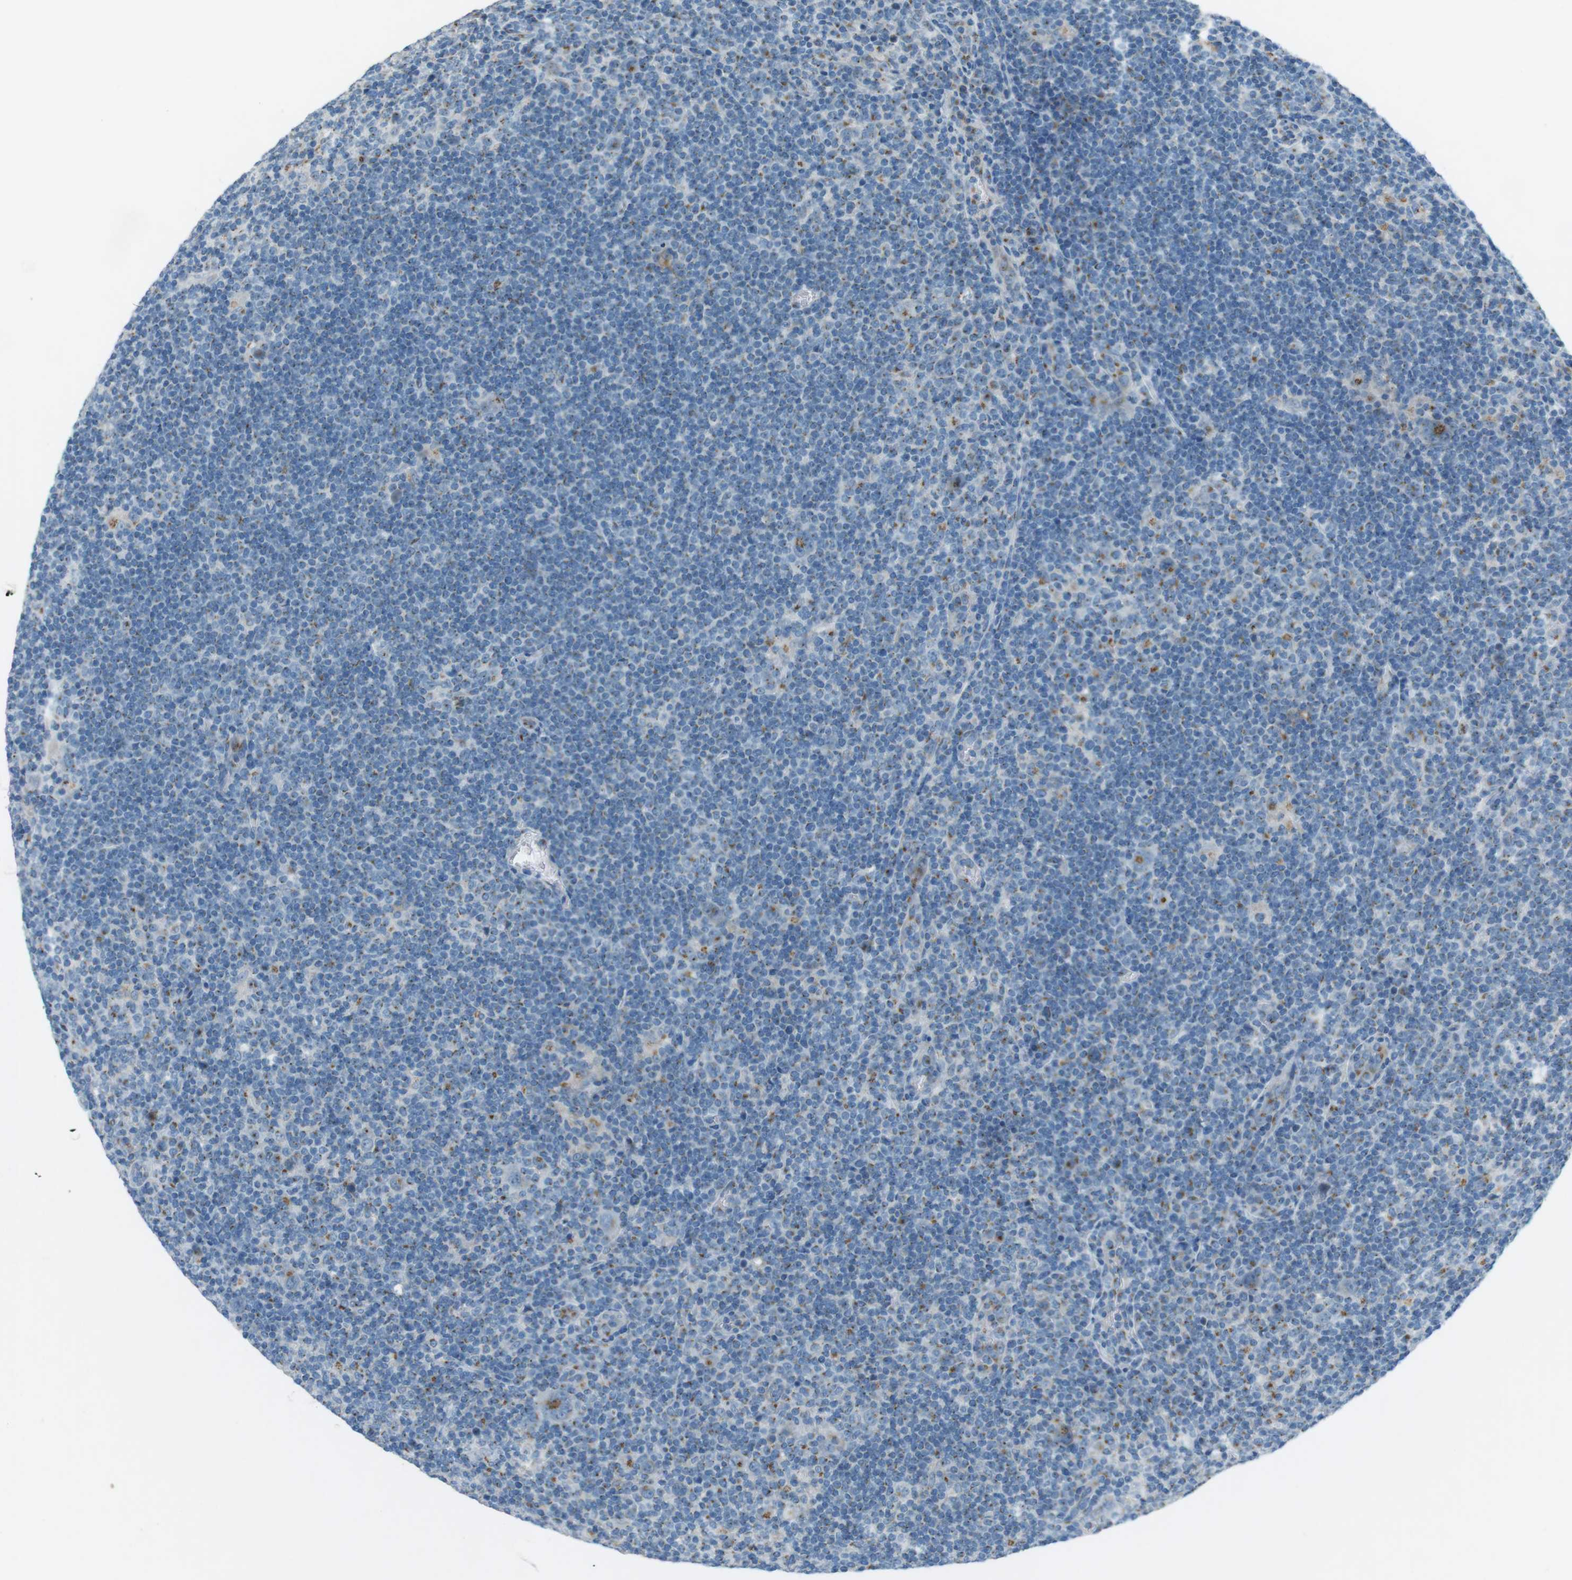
{"staining": {"intensity": "negative", "quantity": "none", "location": "none"}, "tissue": "lymphoma", "cell_type": "Tumor cells", "image_type": "cancer", "snomed": [{"axis": "morphology", "description": "Hodgkin's disease, NOS"}, {"axis": "topography", "description": "Lymph node"}], "caption": "The micrograph reveals no staining of tumor cells in Hodgkin's disease.", "gene": "TXNDC15", "patient": {"sex": "female", "age": 57}}